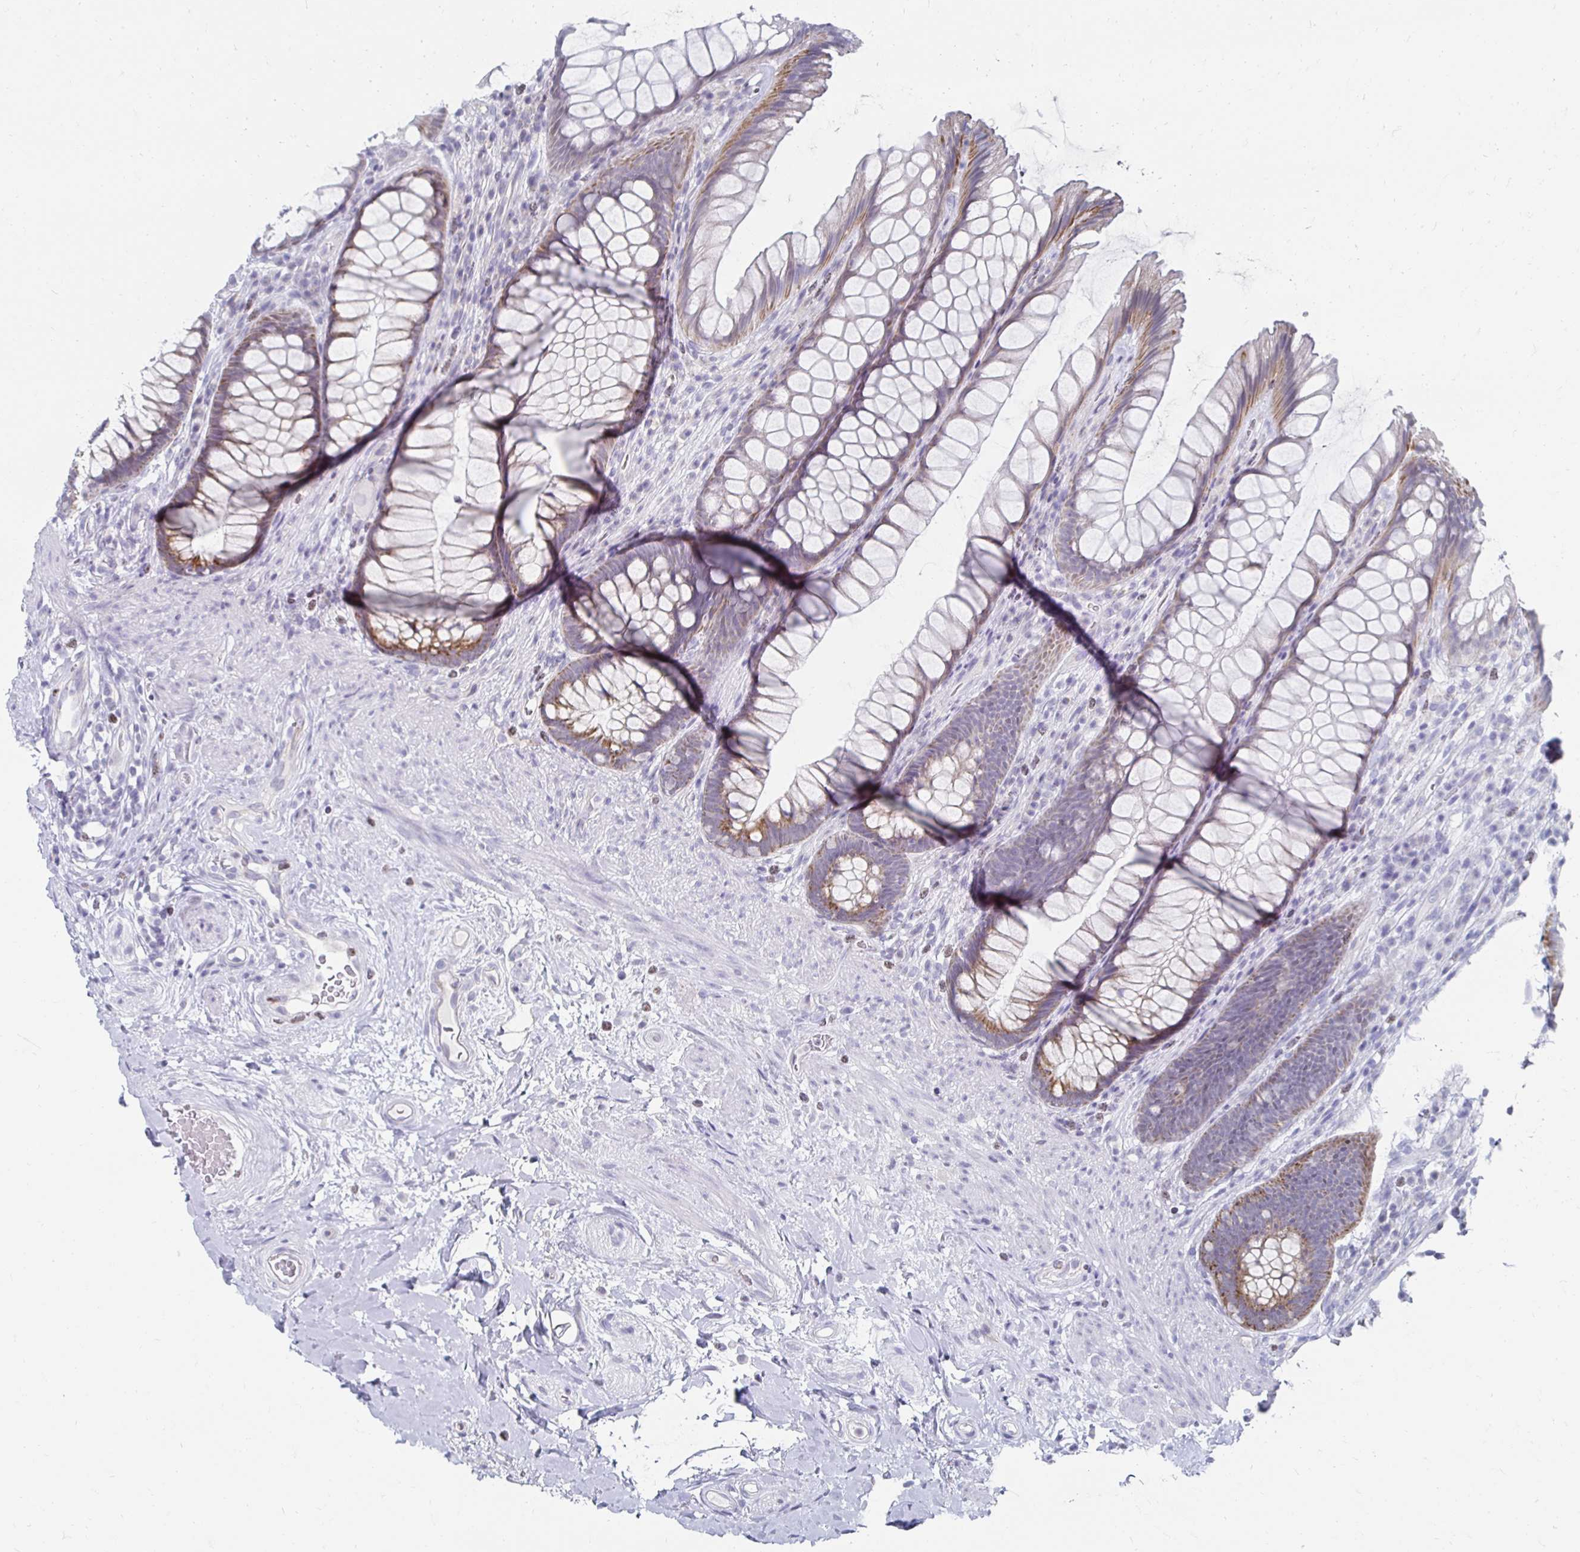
{"staining": {"intensity": "weak", "quantity": ">75%", "location": "cytoplasmic/membranous"}, "tissue": "rectum", "cell_type": "Glandular cells", "image_type": "normal", "snomed": [{"axis": "morphology", "description": "Normal tissue, NOS"}, {"axis": "topography", "description": "Rectum"}], "caption": "Glandular cells display weak cytoplasmic/membranous staining in approximately >75% of cells in normal rectum.", "gene": "NOCT", "patient": {"sex": "male", "age": 53}}